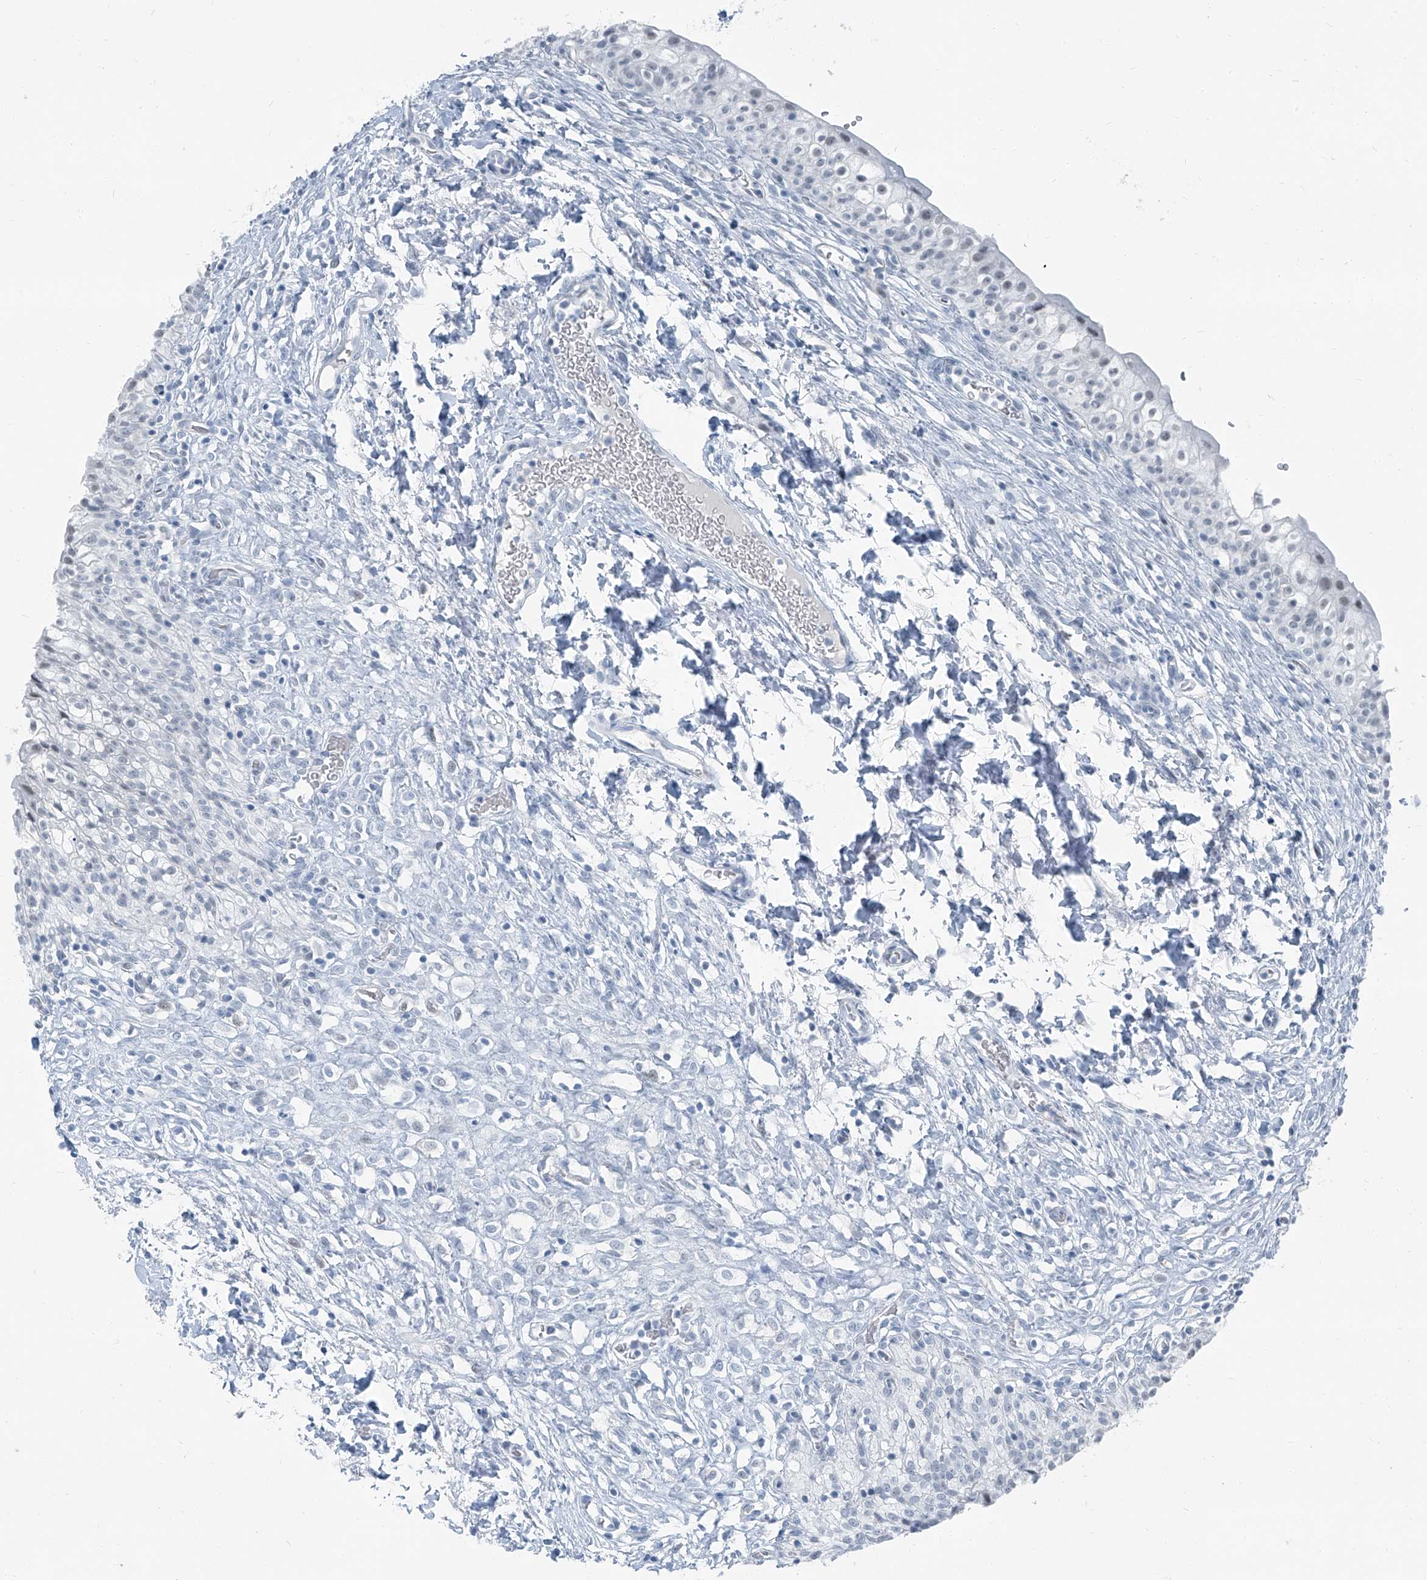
{"staining": {"intensity": "negative", "quantity": "none", "location": "none"}, "tissue": "urinary bladder", "cell_type": "Urothelial cells", "image_type": "normal", "snomed": [{"axis": "morphology", "description": "Normal tissue, NOS"}, {"axis": "topography", "description": "Urinary bladder"}], "caption": "IHC image of unremarkable urinary bladder stained for a protein (brown), which displays no staining in urothelial cells. (DAB (3,3'-diaminobenzidine) immunohistochemistry (IHC), high magnification).", "gene": "RGN", "patient": {"sex": "male", "age": 55}}